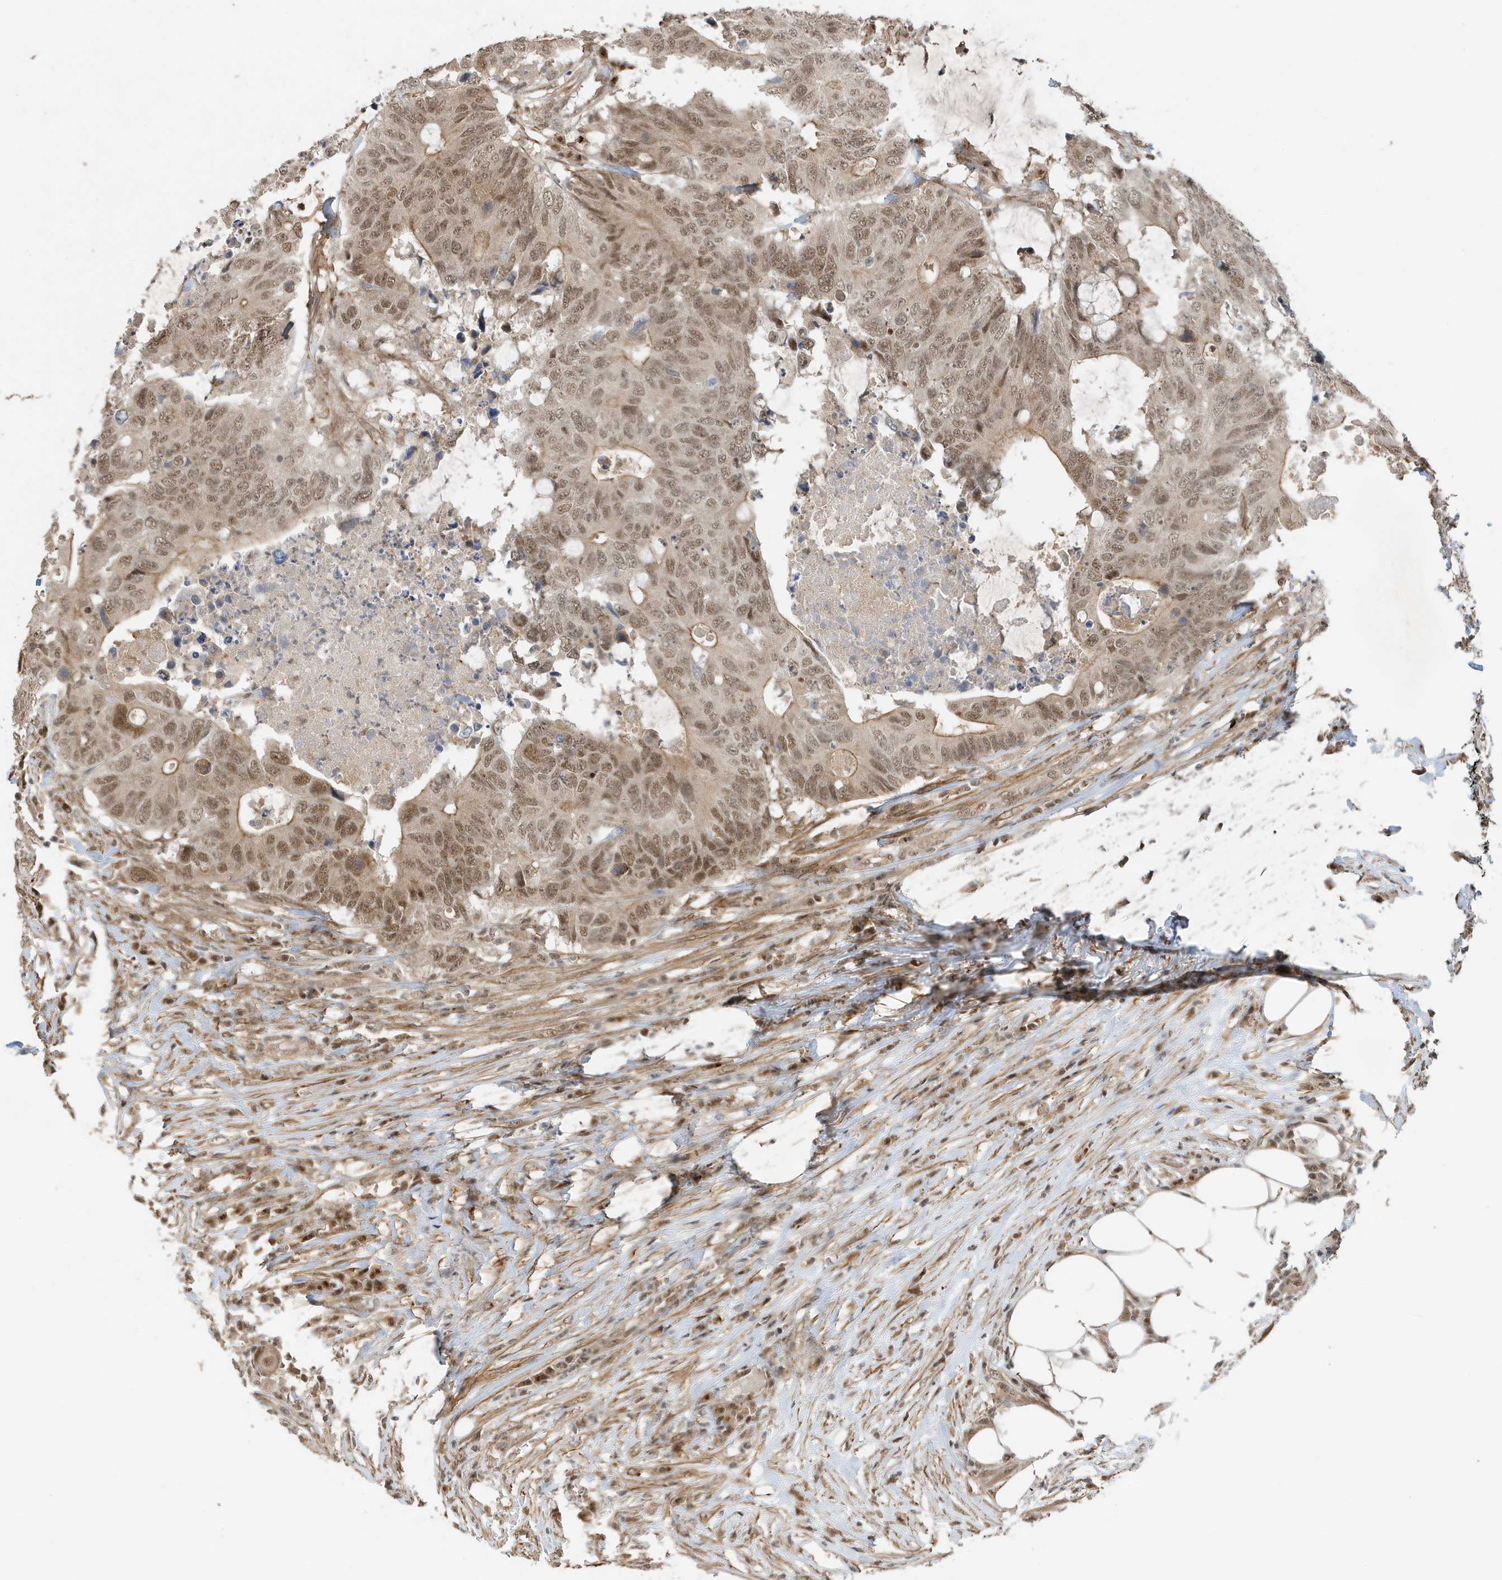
{"staining": {"intensity": "moderate", "quantity": "25%-75%", "location": "cytoplasmic/membranous,nuclear"}, "tissue": "colorectal cancer", "cell_type": "Tumor cells", "image_type": "cancer", "snomed": [{"axis": "morphology", "description": "Adenocarcinoma, NOS"}, {"axis": "topography", "description": "Colon"}], "caption": "Approximately 25%-75% of tumor cells in colorectal adenocarcinoma demonstrate moderate cytoplasmic/membranous and nuclear protein positivity as visualized by brown immunohistochemical staining.", "gene": "MAST3", "patient": {"sex": "male", "age": 71}}